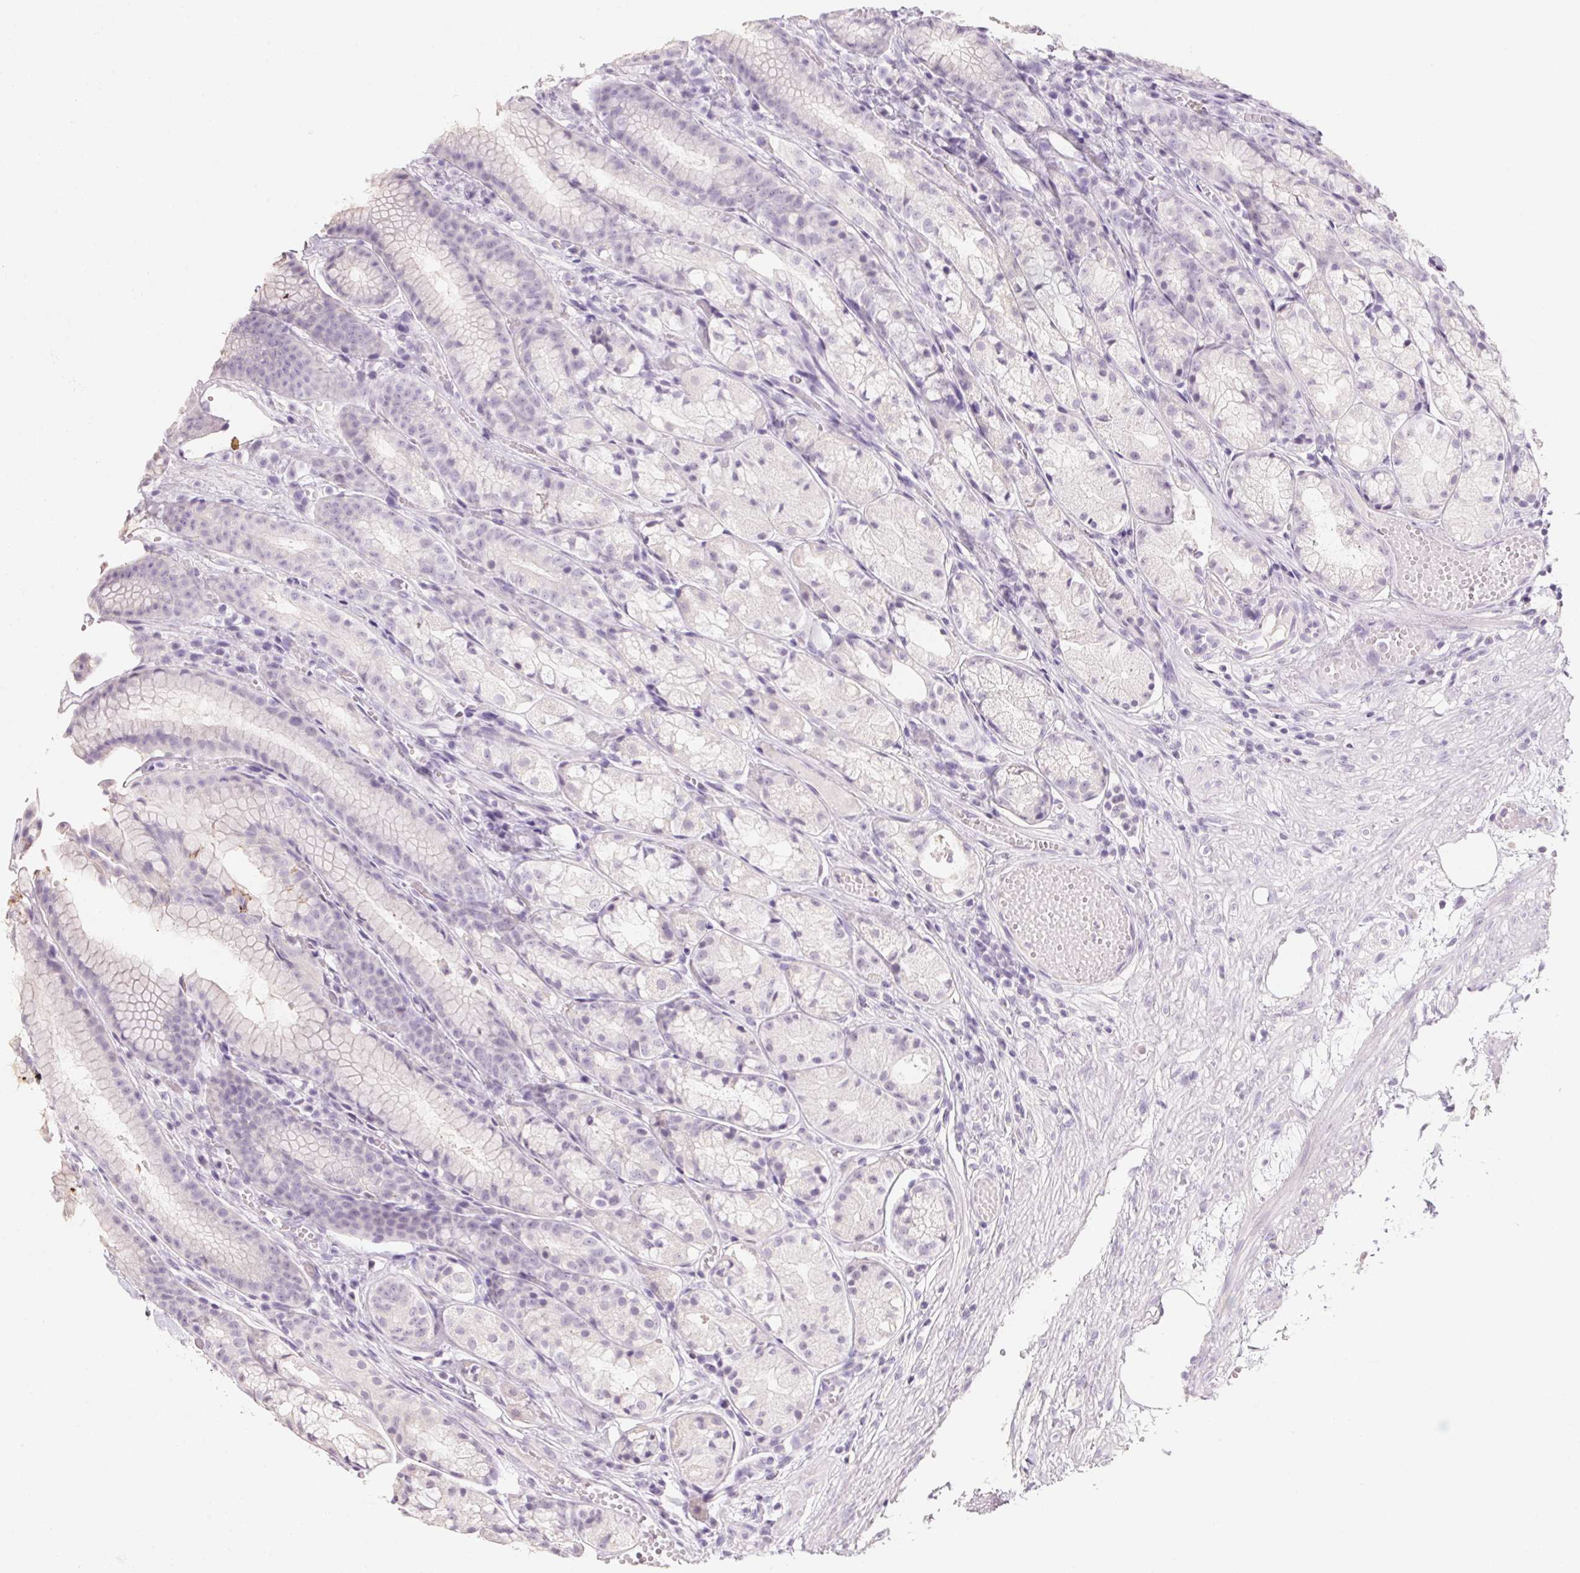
{"staining": {"intensity": "negative", "quantity": "none", "location": "none"}, "tissue": "stomach", "cell_type": "Glandular cells", "image_type": "normal", "snomed": [{"axis": "morphology", "description": "Normal tissue, NOS"}, {"axis": "topography", "description": "Stomach"}], "caption": "Immunohistochemistry image of benign stomach stained for a protein (brown), which demonstrates no expression in glandular cells.", "gene": "CAPZA3", "patient": {"sex": "male", "age": 70}}